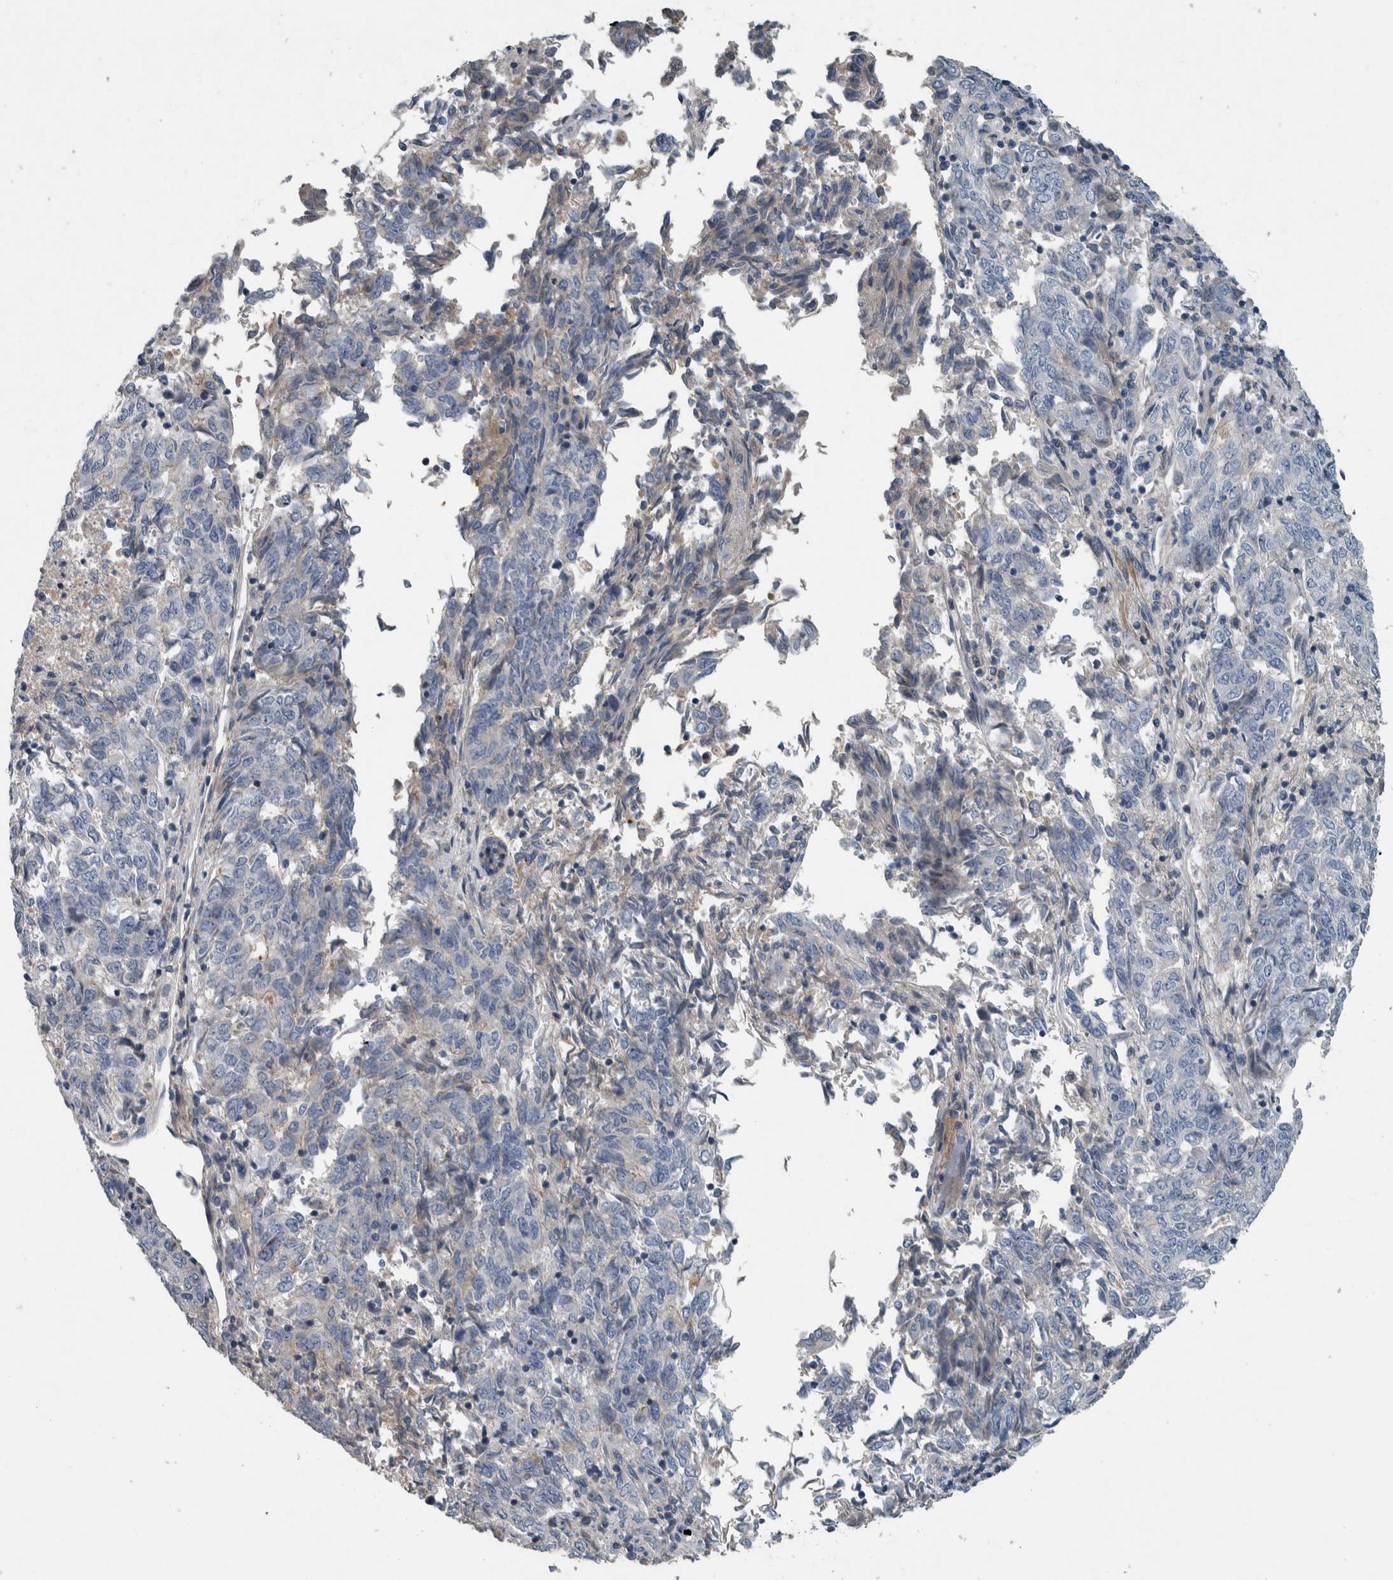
{"staining": {"intensity": "negative", "quantity": "none", "location": "none"}, "tissue": "endometrial cancer", "cell_type": "Tumor cells", "image_type": "cancer", "snomed": [{"axis": "morphology", "description": "Adenocarcinoma, NOS"}, {"axis": "topography", "description": "Endometrium"}], "caption": "Immunohistochemistry histopathology image of human adenocarcinoma (endometrial) stained for a protein (brown), which displays no positivity in tumor cells. Brightfield microscopy of immunohistochemistry stained with DAB (3,3'-diaminobenzidine) (brown) and hematoxylin (blue), captured at high magnification.", "gene": "SERPINC1", "patient": {"sex": "female", "age": 80}}